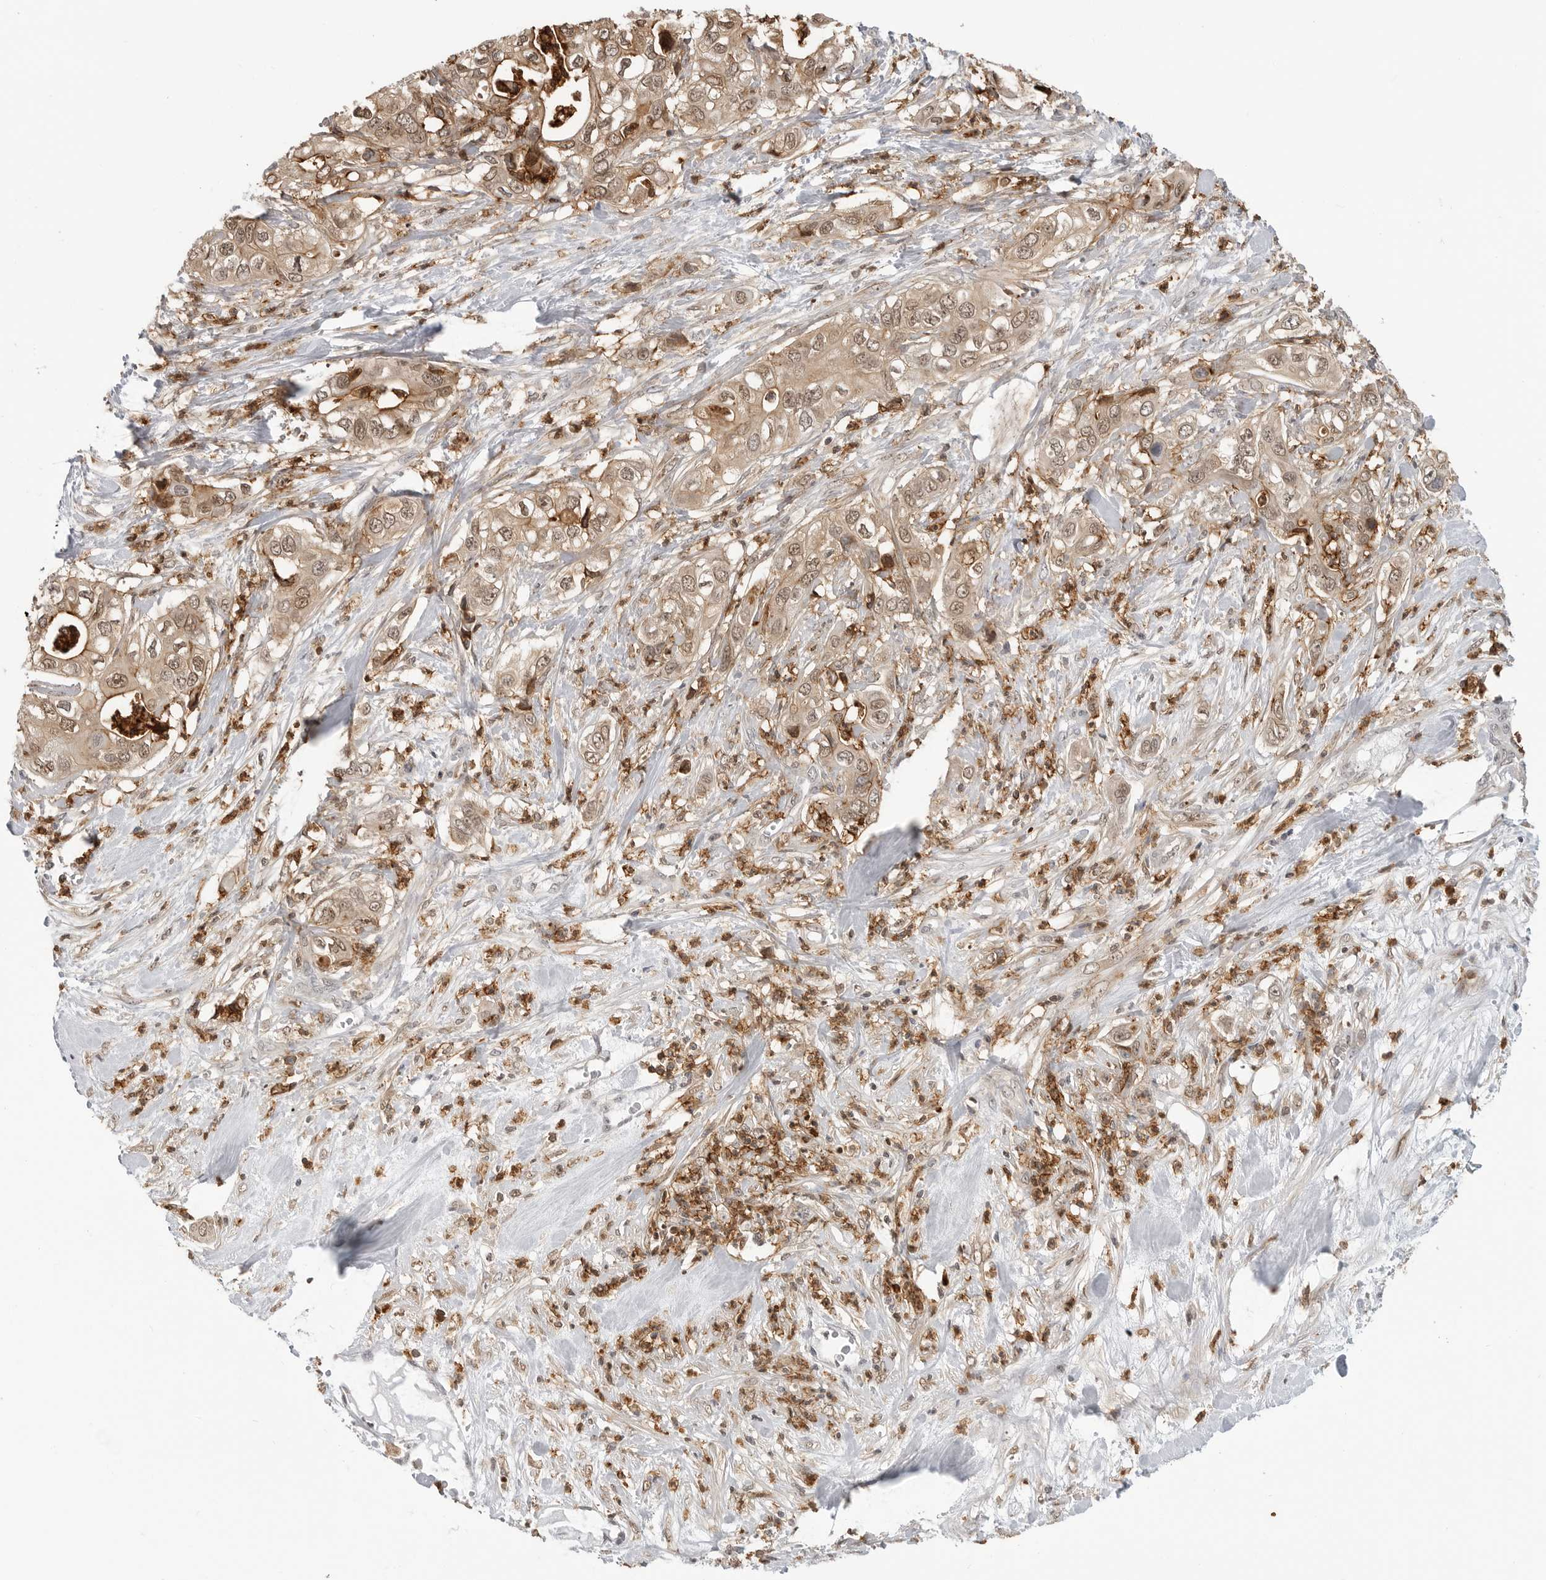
{"staining": {"intensity": "weak", "quantity": ">75%", "location": "cytoplasmic/membranous,nuclear"}, "tissue": "pancreatic cancer", "cell_type": "Tumor cells", "image_type": "cancer", "snomed": [{"axis": "morphology", "description": "Adenocarcinoma, NOS"}, {"axis": "topography", "description": "Pancreas"}], "caption": "IHC micrograph of pancreatic adenocarcinoma stained for a protein (brown), which demonstrates low levels of weak cytoplasmic/membranous and nuclear staining in approximately >75% of tumor cells.", "gene": "ANXA11", "patient": {"sex": "female", "age": 78}}